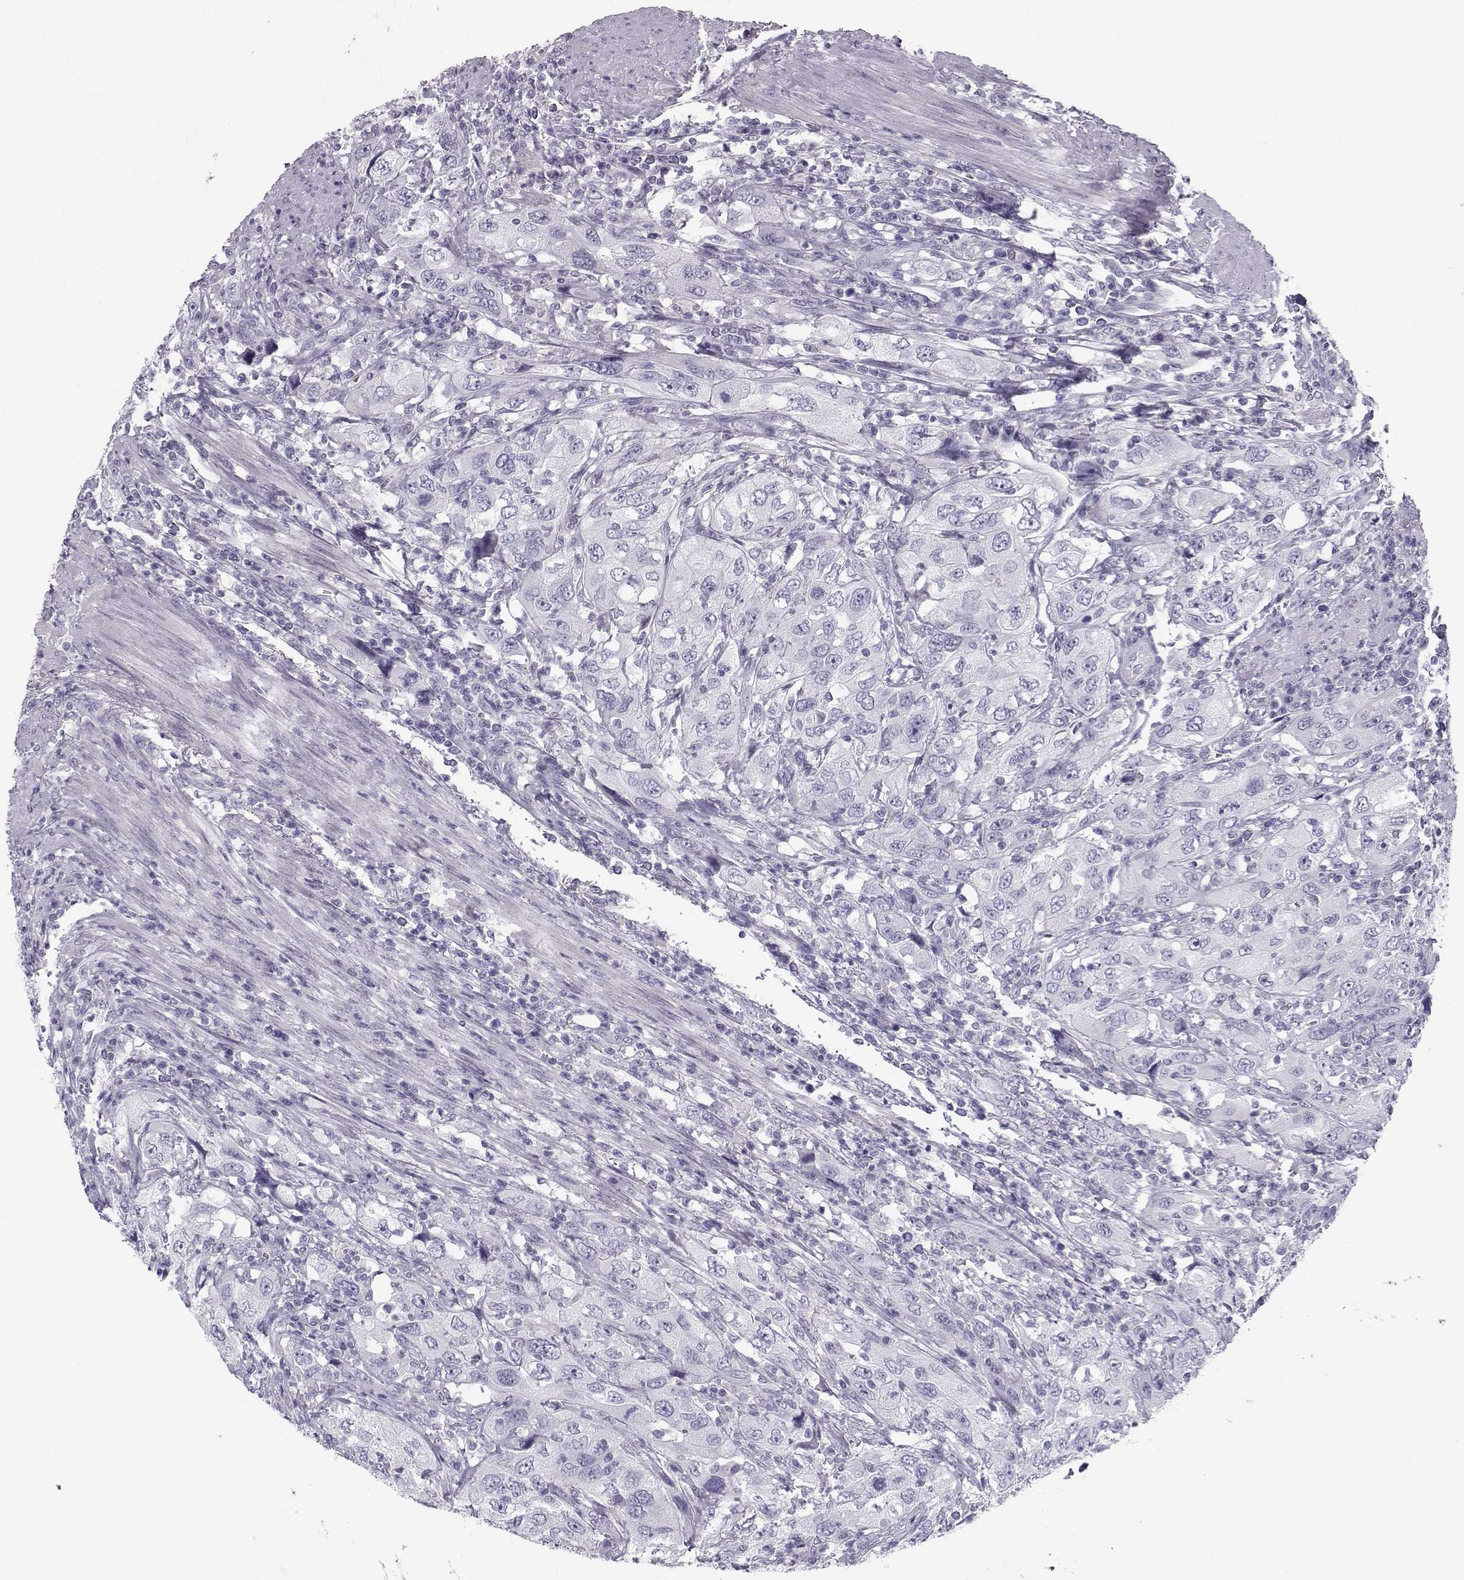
{"staining": {"intensity": "negative", "quantity": "none", "location": "none"}, "tissue": "urothelial cancer", "cell_type": "Tumor cells", "image_type": "cancer", "snomed": [{"axis": "morphology", "description": "Urothelial carcinoma, High grade"}, {"axis": "topography", "description": "Urinary bladder"}], "caption": "Immunohistochemical staining of human high-grade urothelial carcinoma shows no significant staining in tumor cells.", "gene": "PCSK1N", "patient": {"sex": "male", "age": 76}}